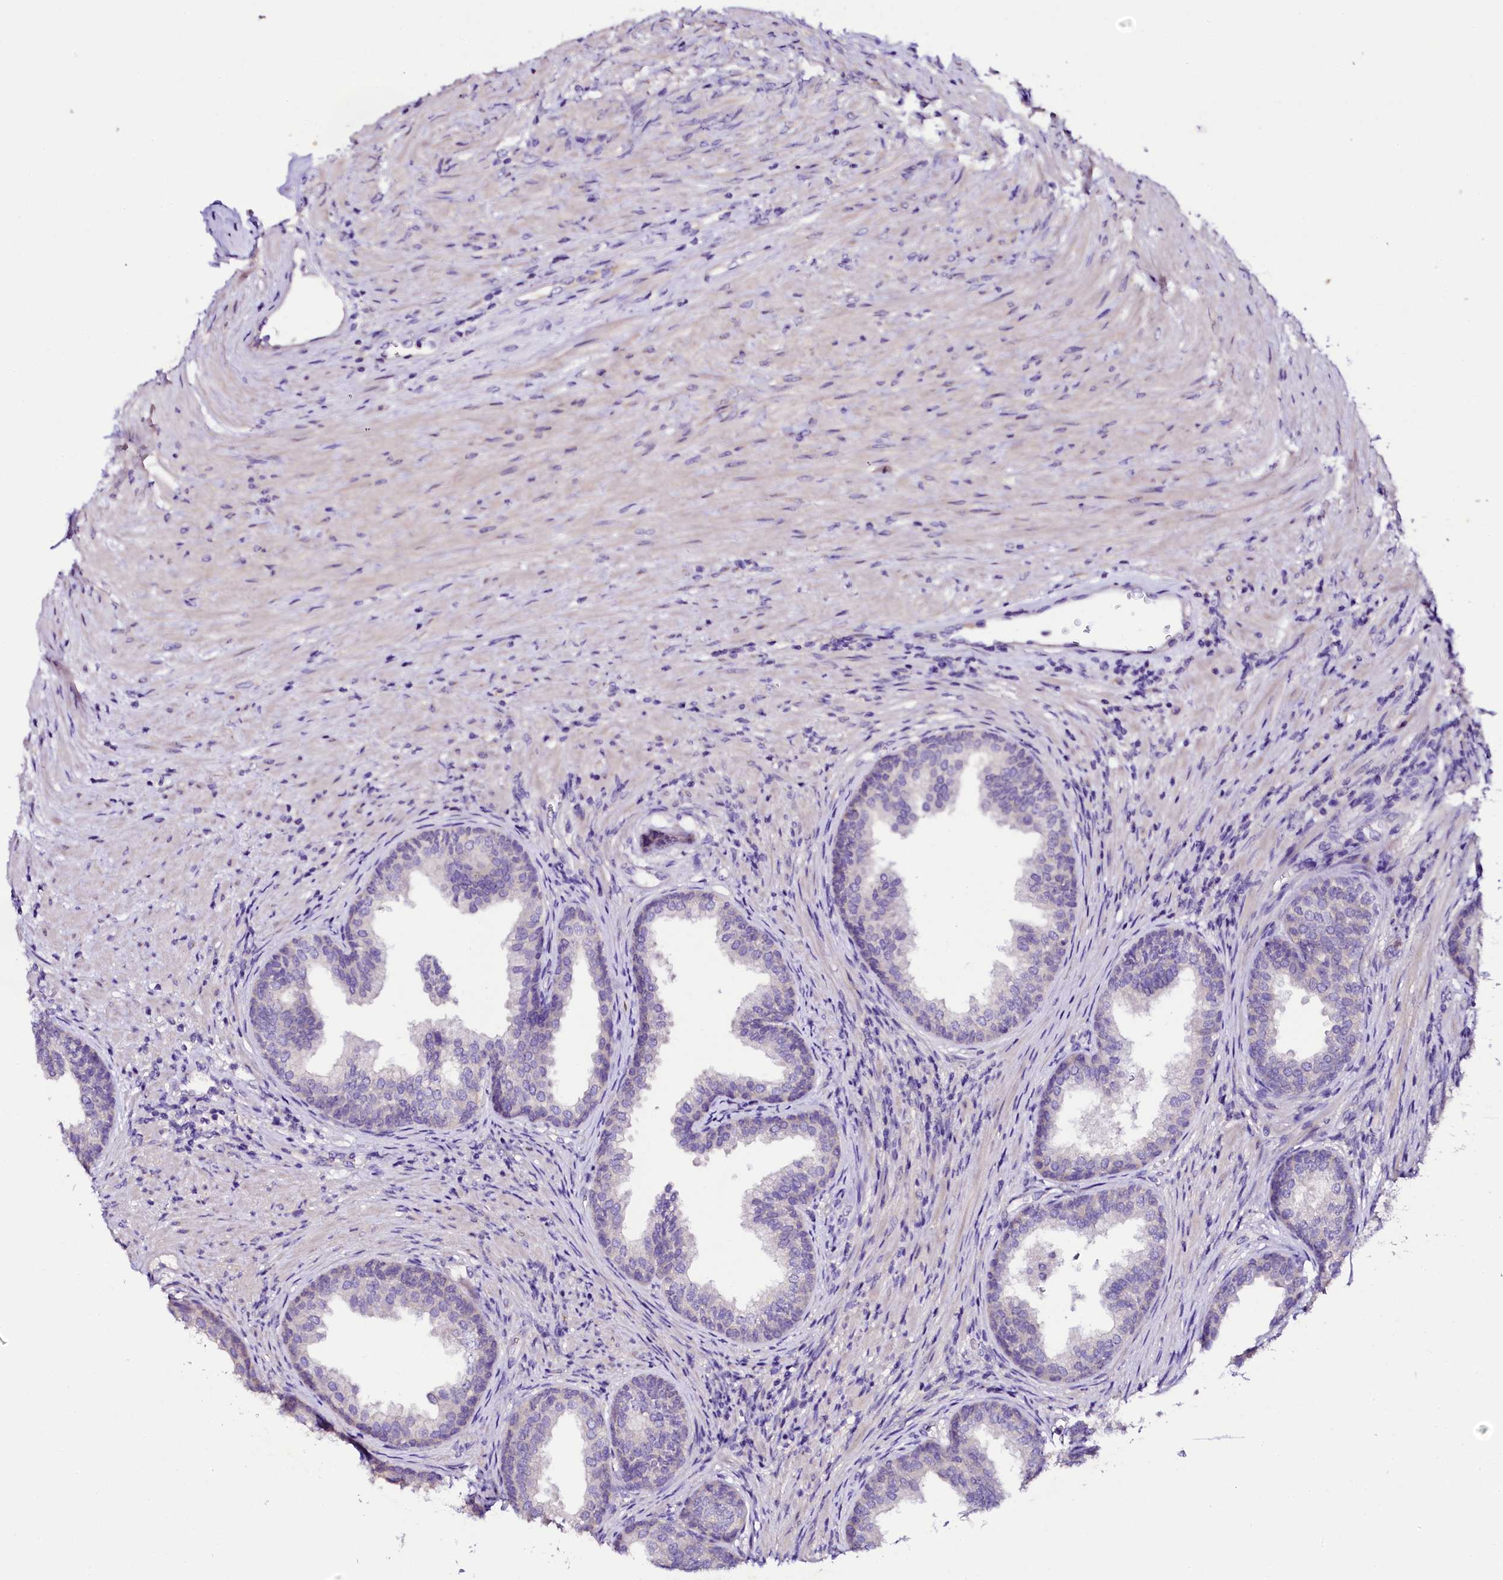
{"staining": {"intensity": "negative", "quantity": "none", "location": "none"}, "tissue": "prostate", "cell_type": "Glandular cells", "image_type": "normal", "snomed": [{"axis": "morphology", "description": "Normal tissue, NOS"}, {"axis": "topography", "description": "Prostate"}], "caption": "Immunohistochemical staining of normal prostate displays no significant expression in glandular cells.", "gene": "NAA16", "patient": {"sex": "male", "age": 76}}